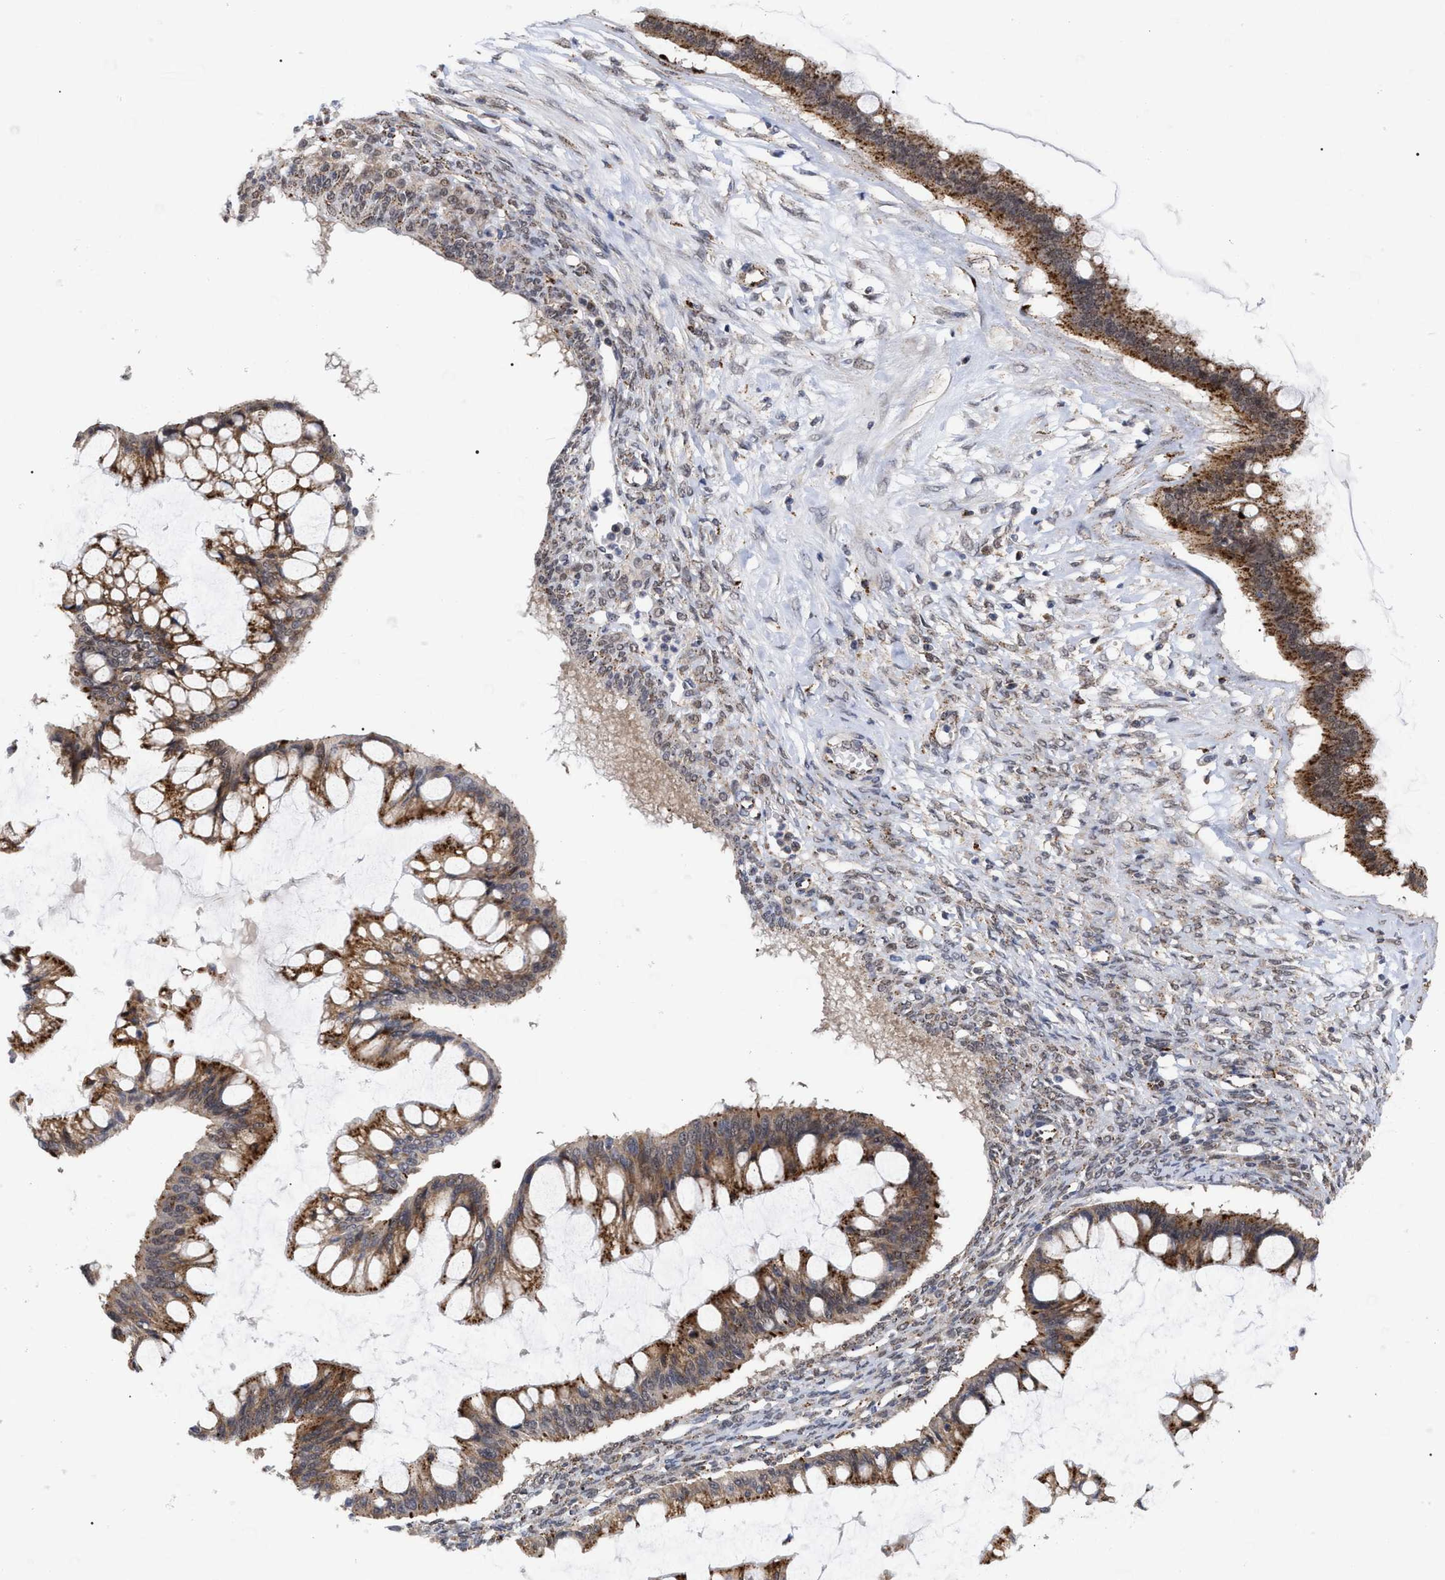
{"staining": {"intensity": "moderate", "quantity": ">75%", "location": "cytoplasmic/membranous"}, "tissue": "ovarian cancer", "cell_type": "Tumor cells", "image_type": "cancer", "snomed": [{"axis": "morphology", "description": "Cystadenocarcinoma, mucinous, NOS"}, {"axis": "topography", "description": "Ovary"}], "caption": "This histopathology image shows mucinous cystadenocarcinoma (ovarian) stained with immunohistochemistry to label a protein in brown. The cytoplasmic/membranous of tumor cells show moderate positivity for the protein. Nuclei are counter-stained blue.", "gene": "UPF1", "patient": {"sex": "female", "age": 73}}